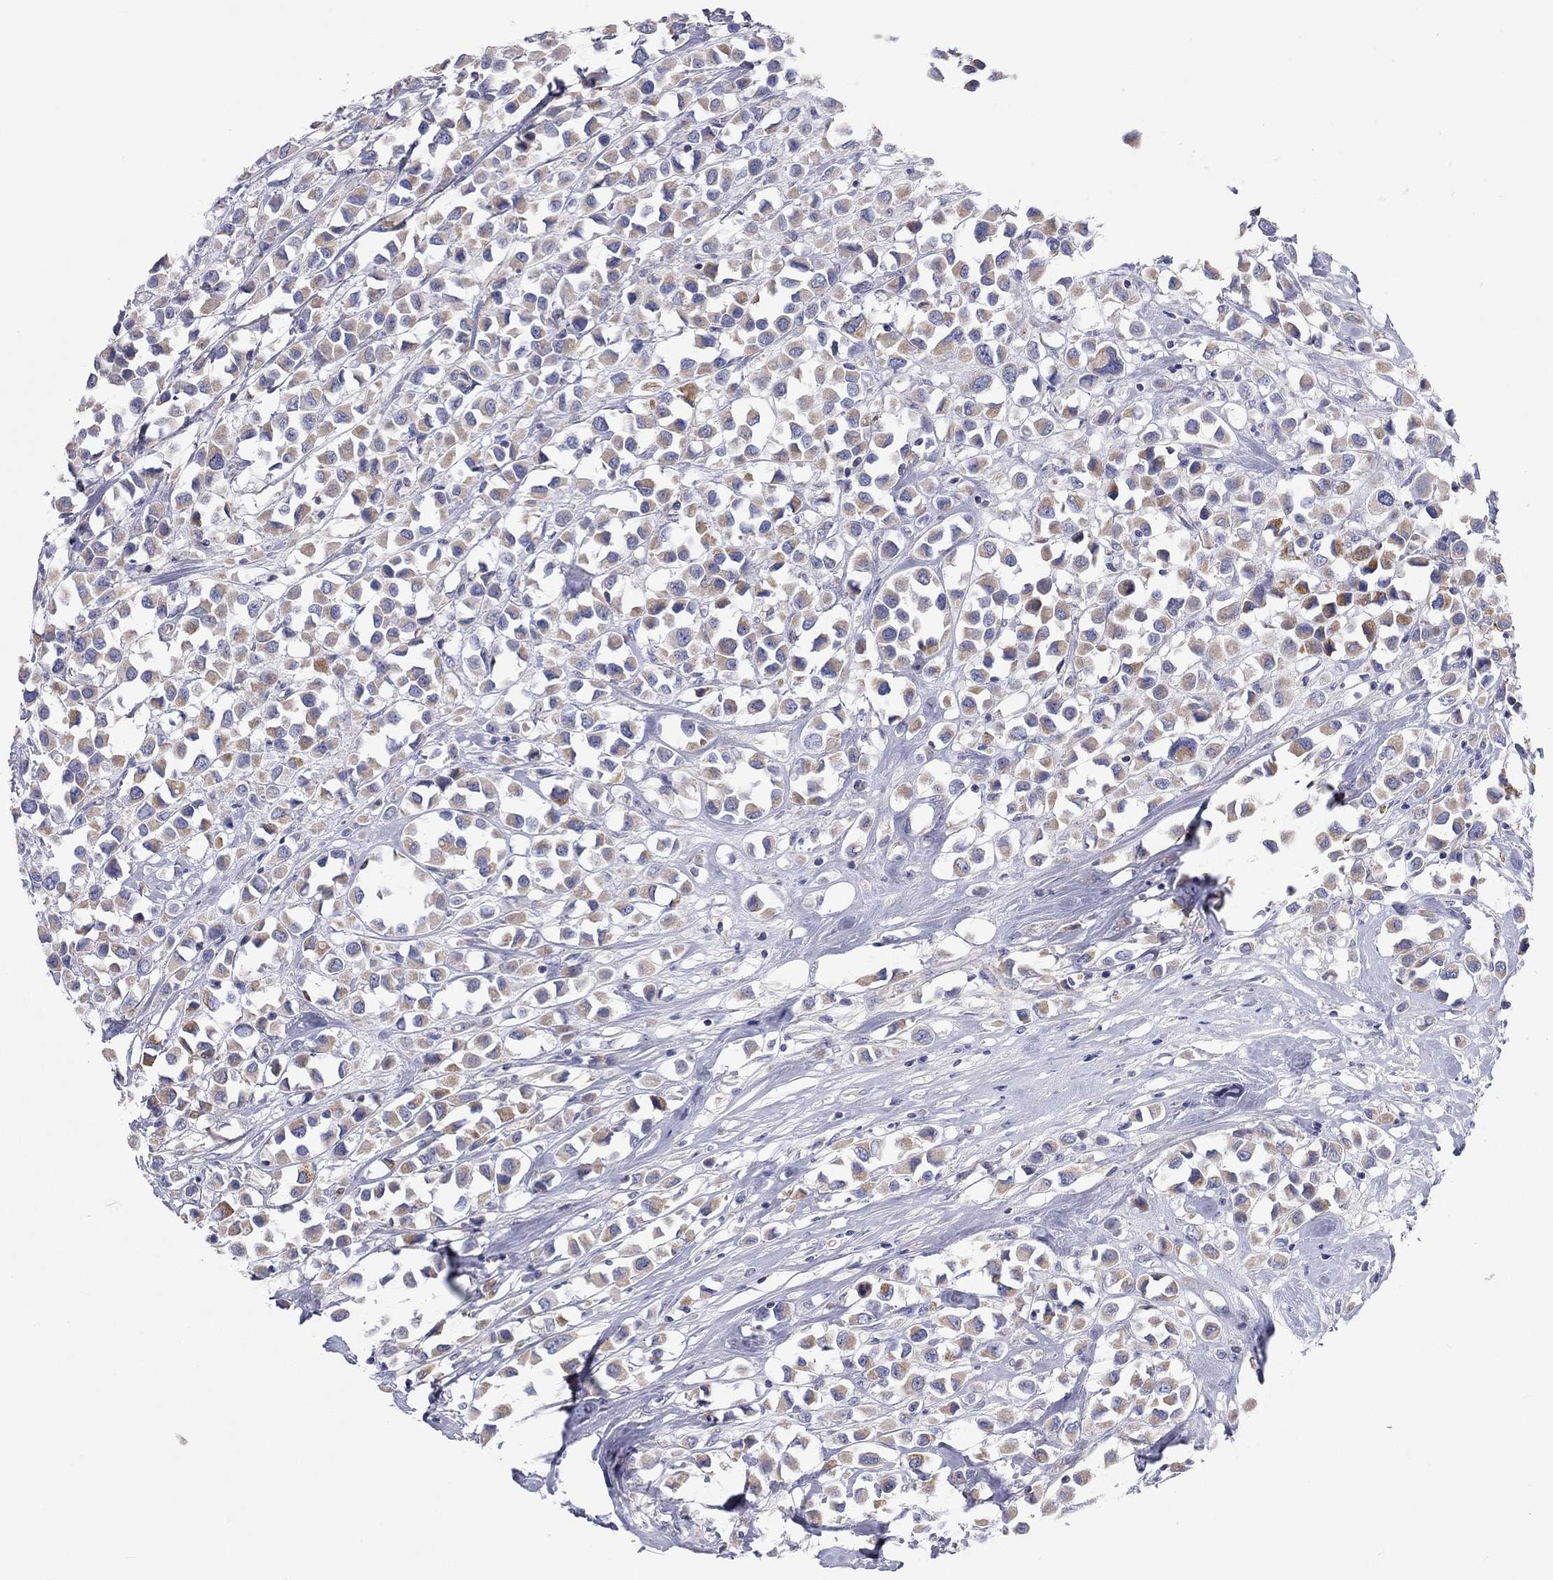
{"staining": {"intensity": "weak", "quantity": ">75%", "location": "cytoplasmic/membranous"}, "tissue": "breast cancer", "cell_type": "Tumor cells", "image_type": "cancer", "snomed": [{"axis": "morphology", "description": "Duct carcinoma"}, {"axis": "topography", "description": "Breast"}], "caption": "Breast cancer stained with DAB IHC shows low levels of weak cytoplasmic/membranous expression in approximately >75% of tumor cells.", "gene": "RCAN1", "patient": {"sex": "female", "age": 61}}